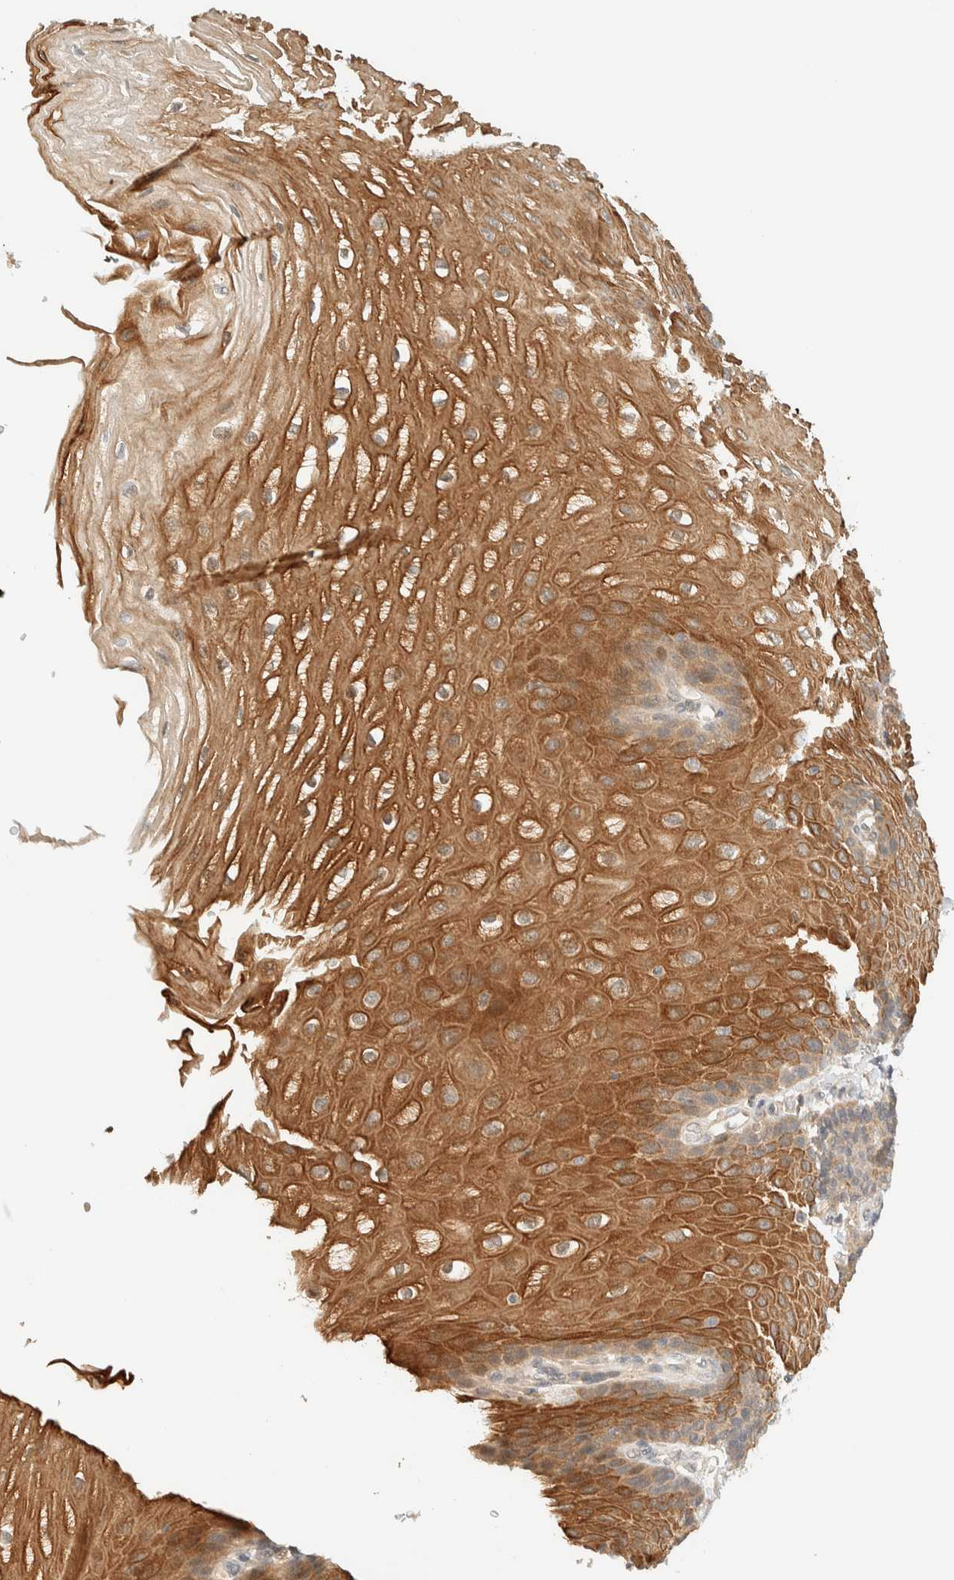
{"staining": {"intensity": "strong", "quantity": ">75%", "location": "cytoplasmic/membranous"}, "tissue": "esophagus", "cell_type": "Squamous epithelial cells", "image_type": "normal", "snomed": [{"axis": "morphology", "description": "Normal tissue, NOS"}, {"axis": "topography", "description": "Esophagus"}], "caption": "Immunohistochemistry (IHC) of normal human esophagus displays high levels of strong cytoplasmic/membranous positivity in approximately >75% of squamous epithelial cells. The protein of interest is shown in brown color, while the nuclei are stained blue.", "gene": "ZBTB34", "patient": {"sex": "male", "age": 54}}